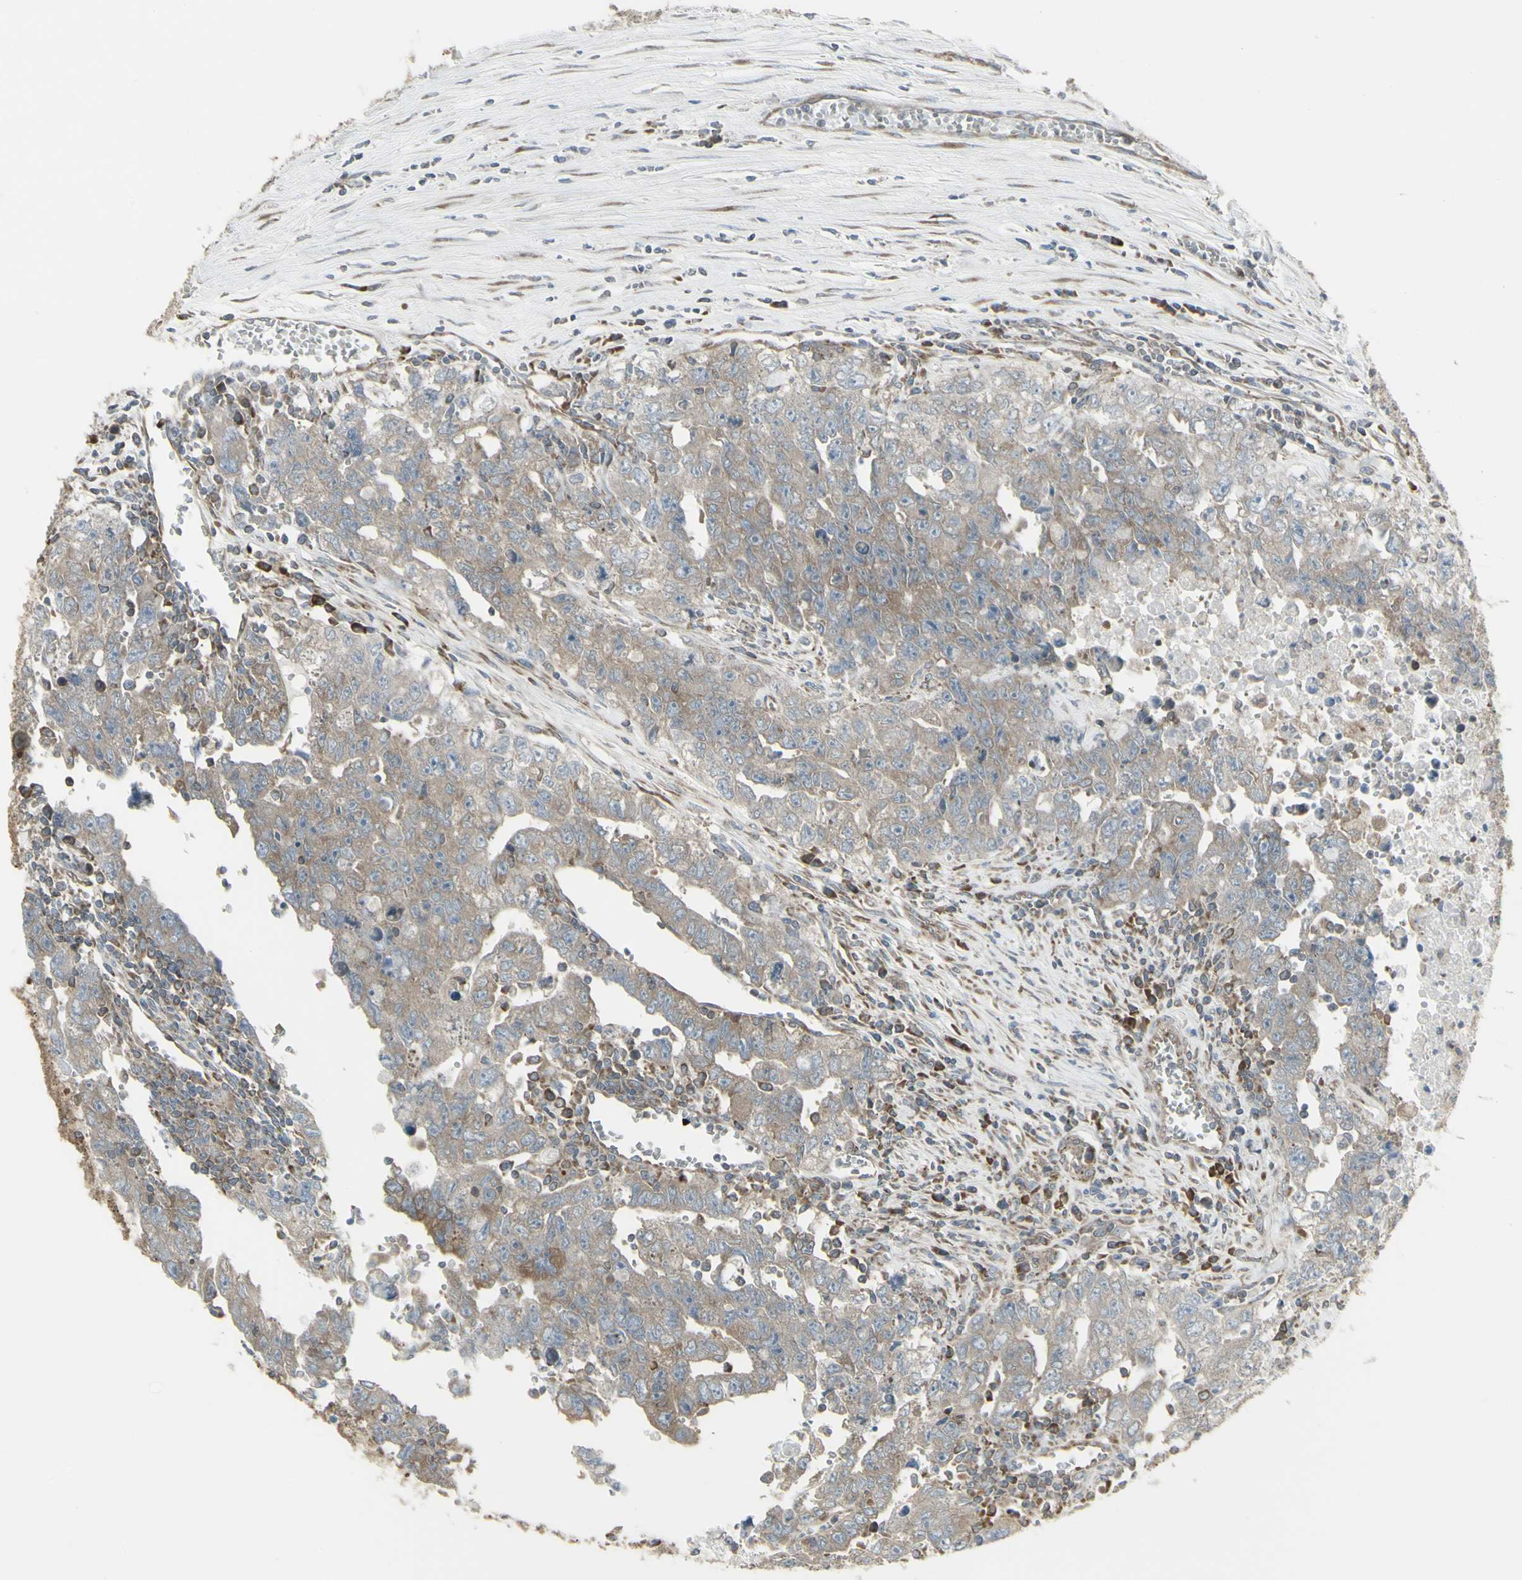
{"staining": {"intensity": "weak", "quantity": ">75%", "location": "cytoplasmic/membranous"}, "tissue": "testis cancer", "cell_type": "Tumor cells", "image_type": "cancer", "snomed": [{"axis": "morphology", "description": "Carcinoma, Embryonal, NOS"}, {"axis": "topography", "description": "Testis"}], "caption": "Human embryonal carcinoma (testis) stained for a protein (brown) demonstrates weak cytoplasmic/membranous positive expression in approximately >75% of tumor cells.", "gene": "FKBP3", "patient": {"sex": "male", "age": 28}}